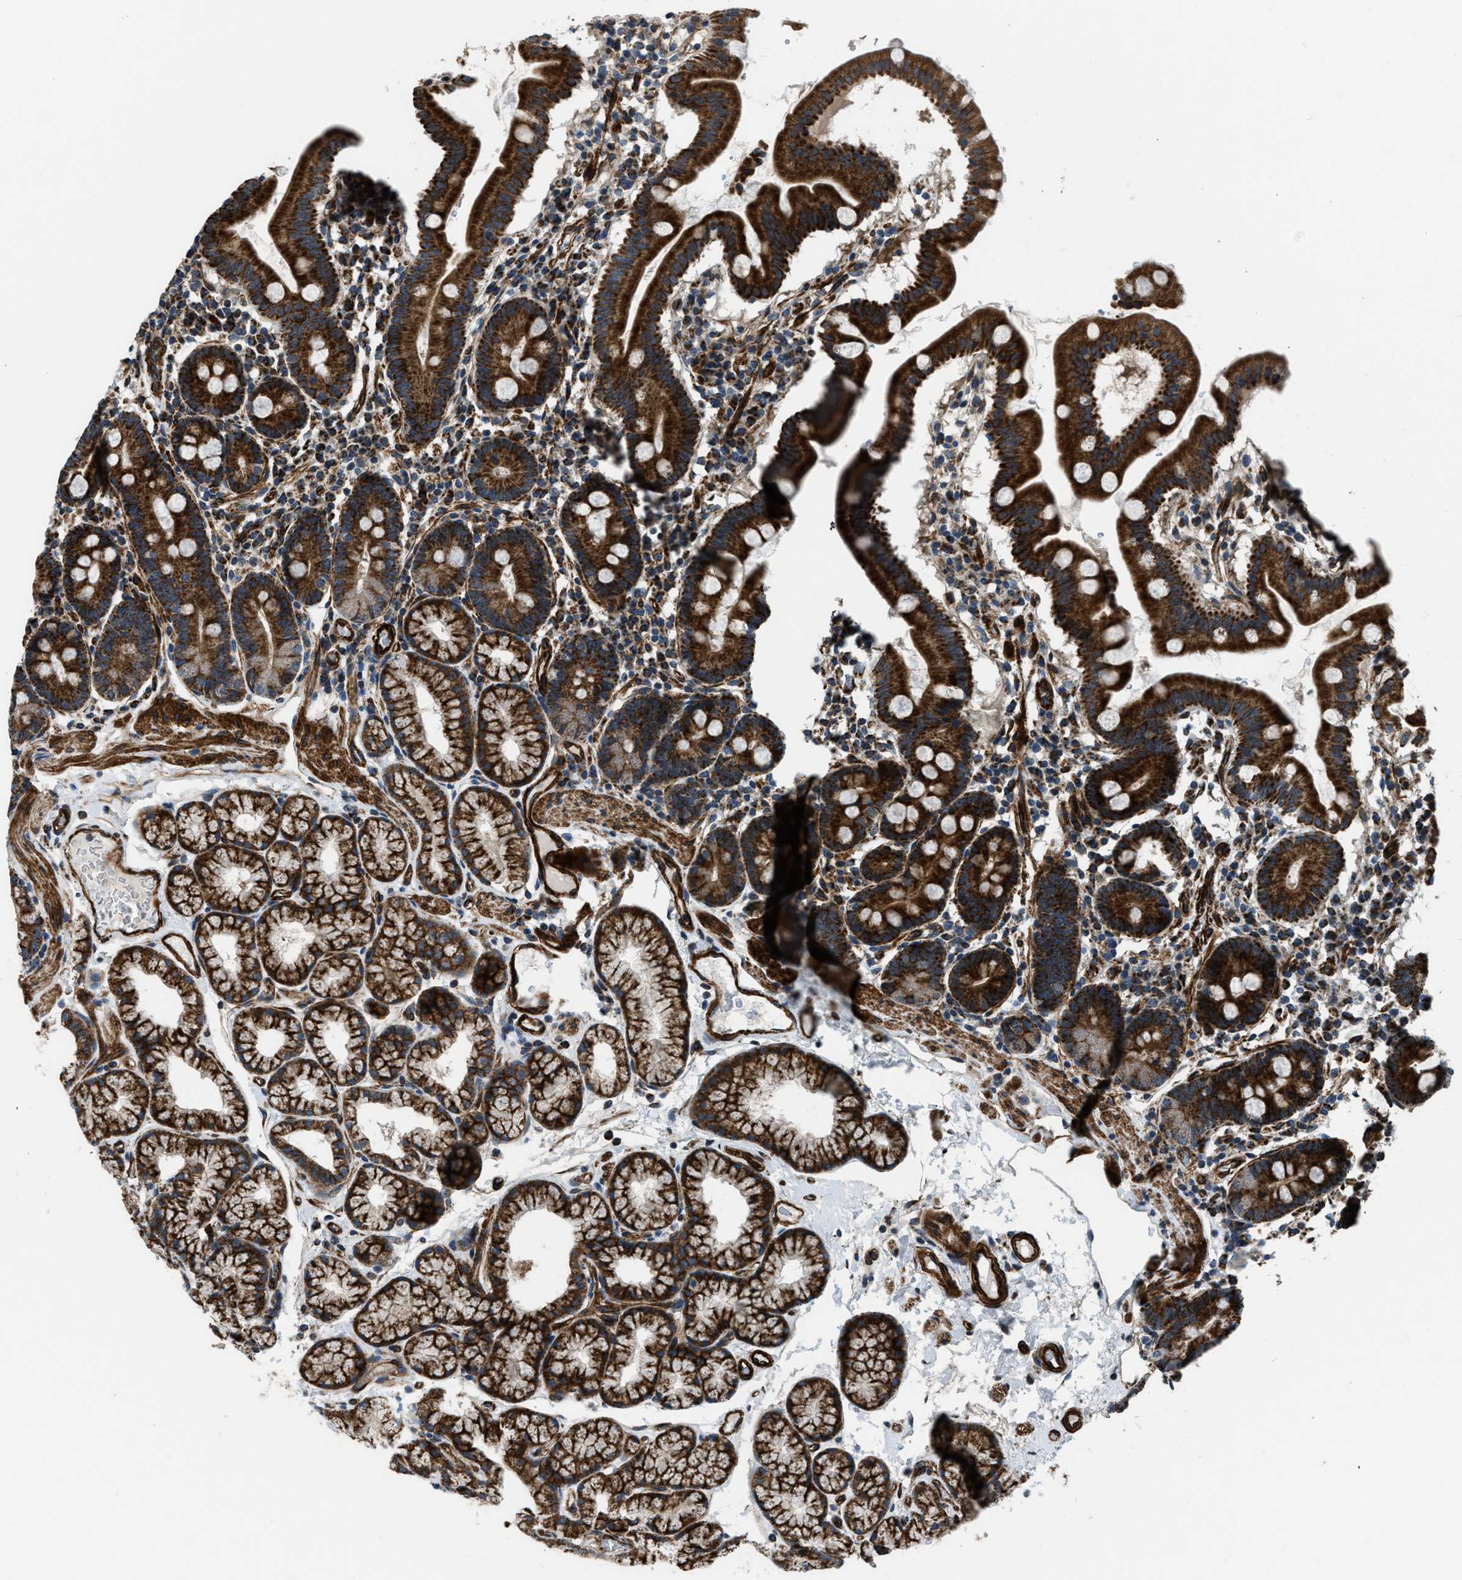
{"staining": {"intensity": "strong", "quantity": ">75%", "location": "cytoplasmic/membranous"}, "tissue": "duodenum", "cell_type": "Glandular cells", "image_type": "normal", "snomed": [{"axis": "morphology", "description": "Normal tissue, NOS"}, {"axis": "topography", "description": "Duodenum"}], "caption": "Immunohistochemical staining of normal human duodenum demonstrates >75% levels of strong cytoplasmic/membranous protein expression in about >75% of glandular cells.", "gene": "GSDME", "patient": {"sex": "male", "age": 50}}